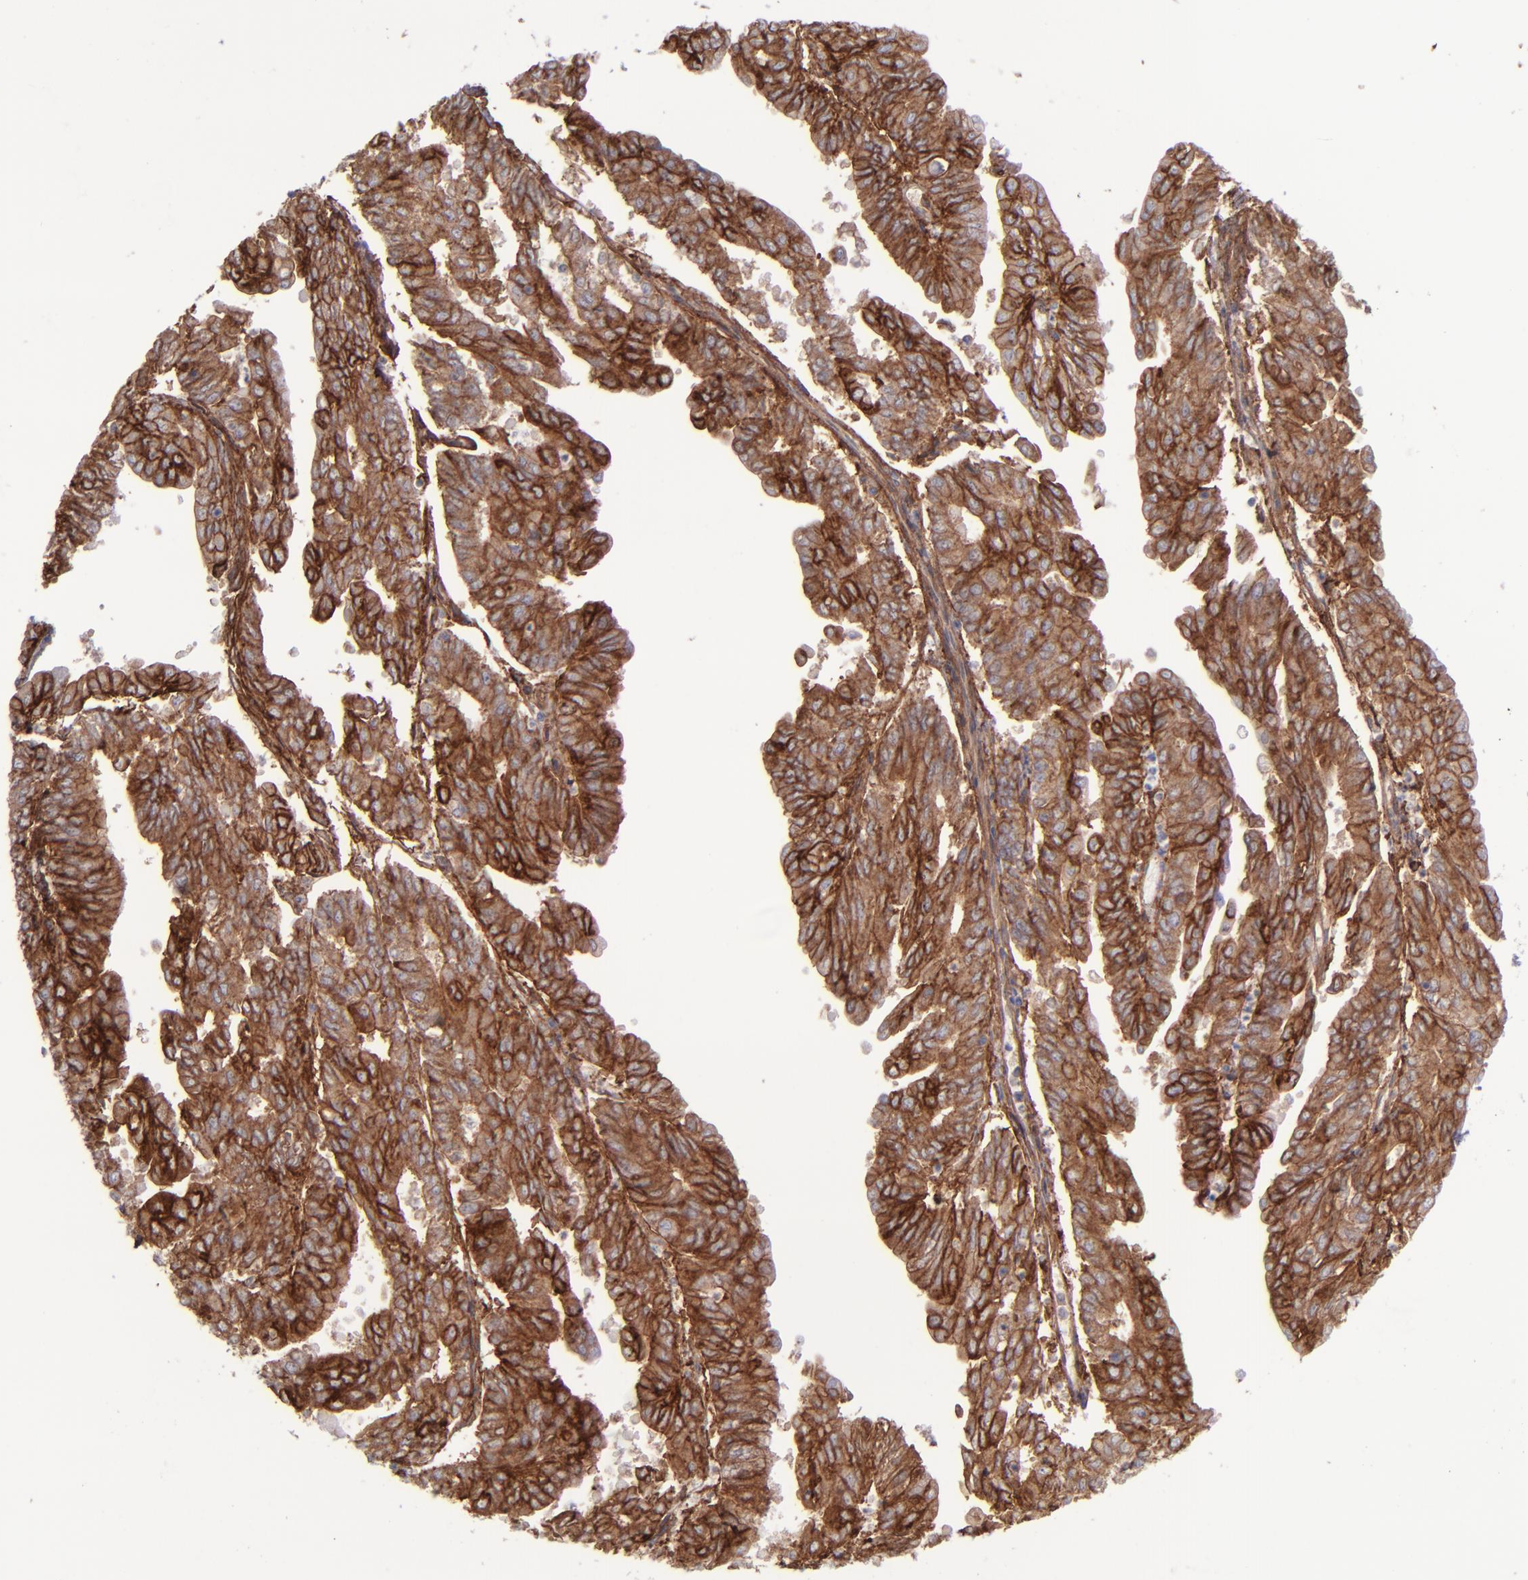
{"staining": {"intensity": "strong", "quantity": ">75%", "location": "cytoplasmic/membranous"}, "tissue": "endometrial cancer", "cell_type": "Tumor cells", "image_type": "cancer", "snomed": [{"axis": "morphology", "description": "Adenocarcinoma, NOS"}, {"axis": "topography", "description": "Endometrium"}], "caption": "Immunohistochemistry image of adenocarcinoma (endometrial) stained for a protein (brown), which exhibits high levels of strong cytoplasmic/membranous positivity in about >75% of tumor cells.", "gene": "ITGAV", "patient": {"sex": "female", "age": 79}}